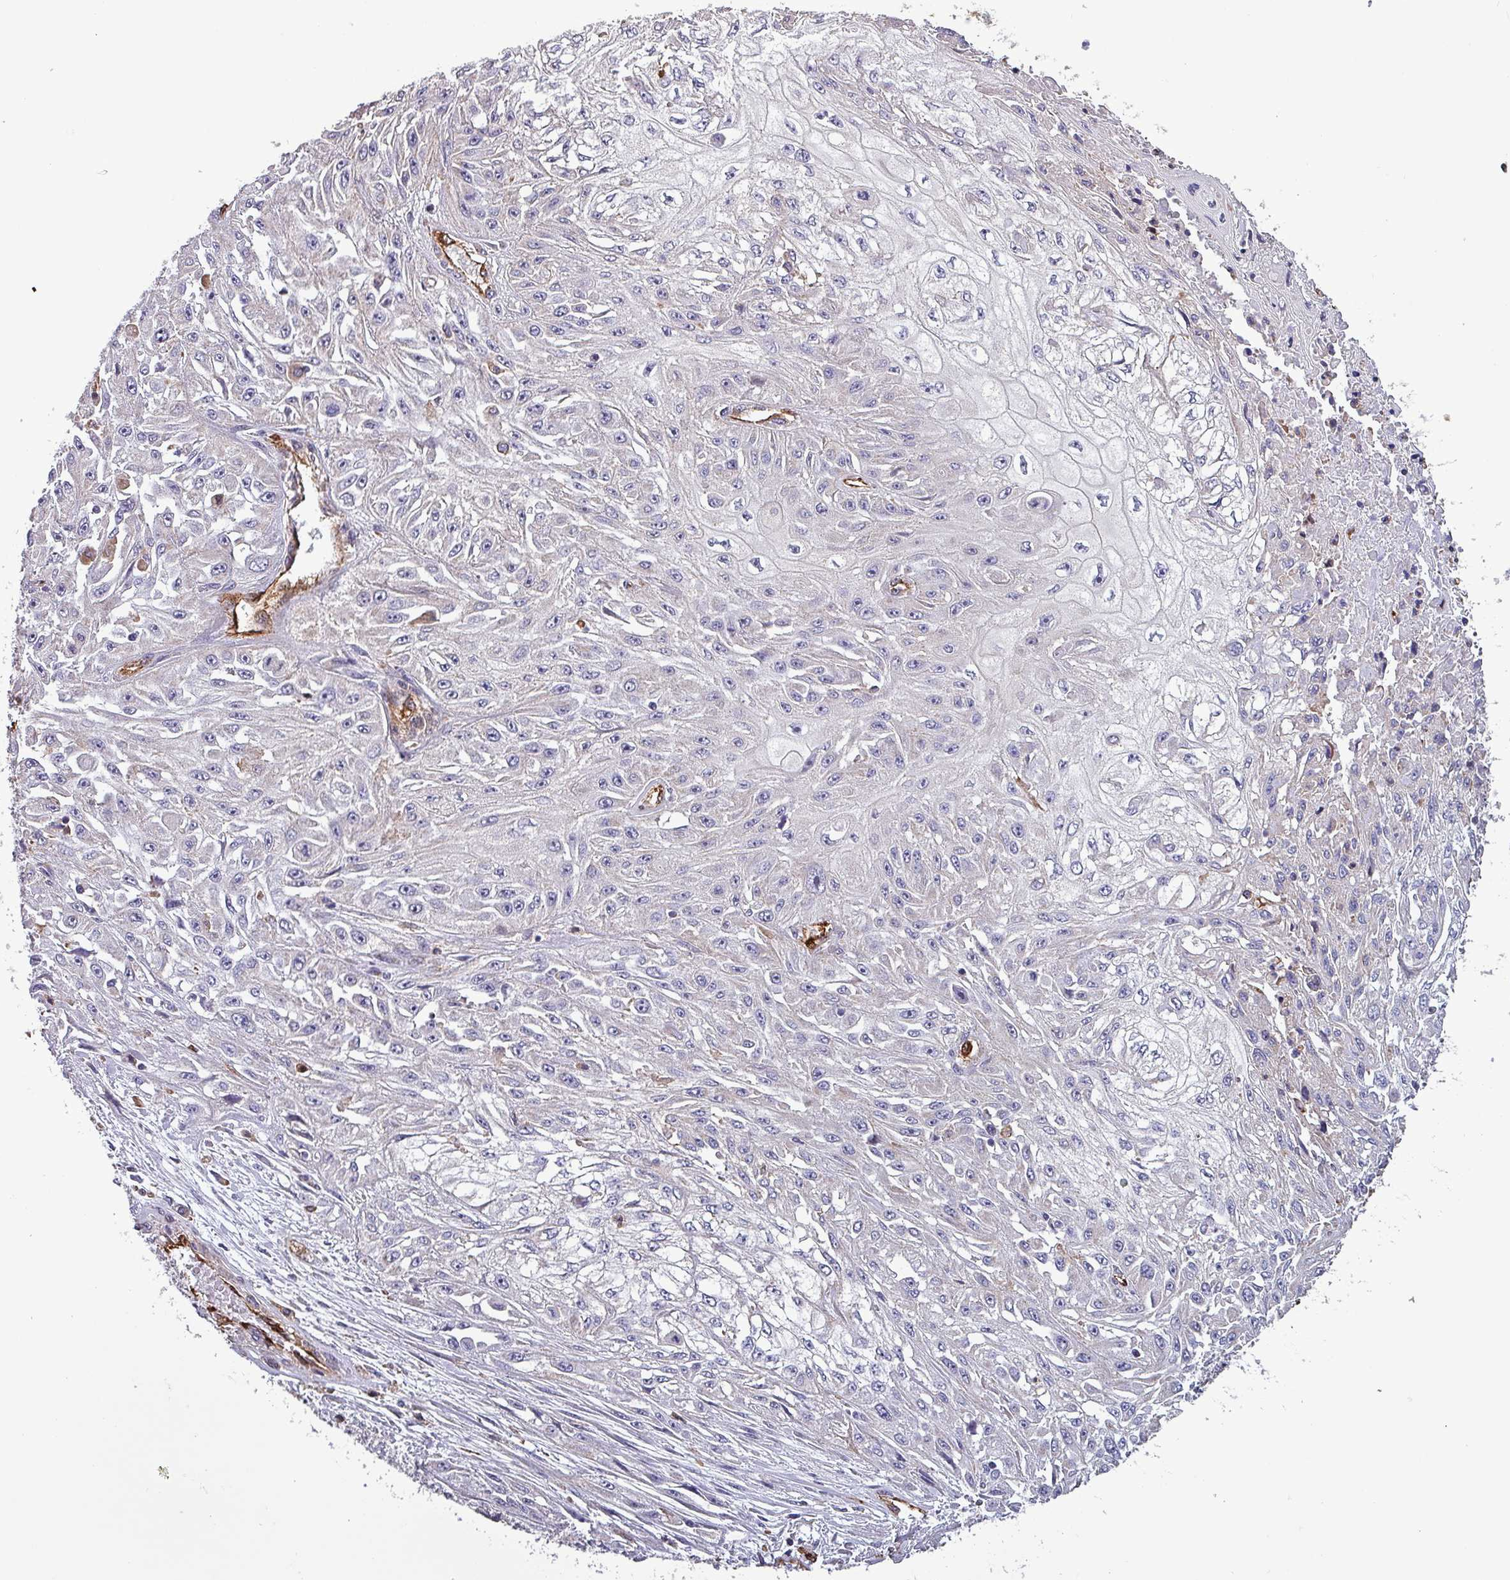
{"staining": {"intensity": "negative", "quantity": "none", "location": "none"}, "tissue": "skin cancer", "cell_type": "Tumor cells", "image_type": "cancer", "snomed": [{"axis": "morphology", "description": "Squamous cell carcinoma, NOS"}, {"axis": "morphology", "description": "Squamous cell carcinoma, metastatic, NOS"}, {"axis": "topography", "description": "Skin"}, {"axis": "topography", "description": "Lymph node"}], "caption": "IHC histopathology image of human skin cancer (squamous cell carcinoma) stained for a protein (brown), which displays no positivity in tumor cells.", "gene": "SCIN", "patient": {"sex": "male", "age": 75}}